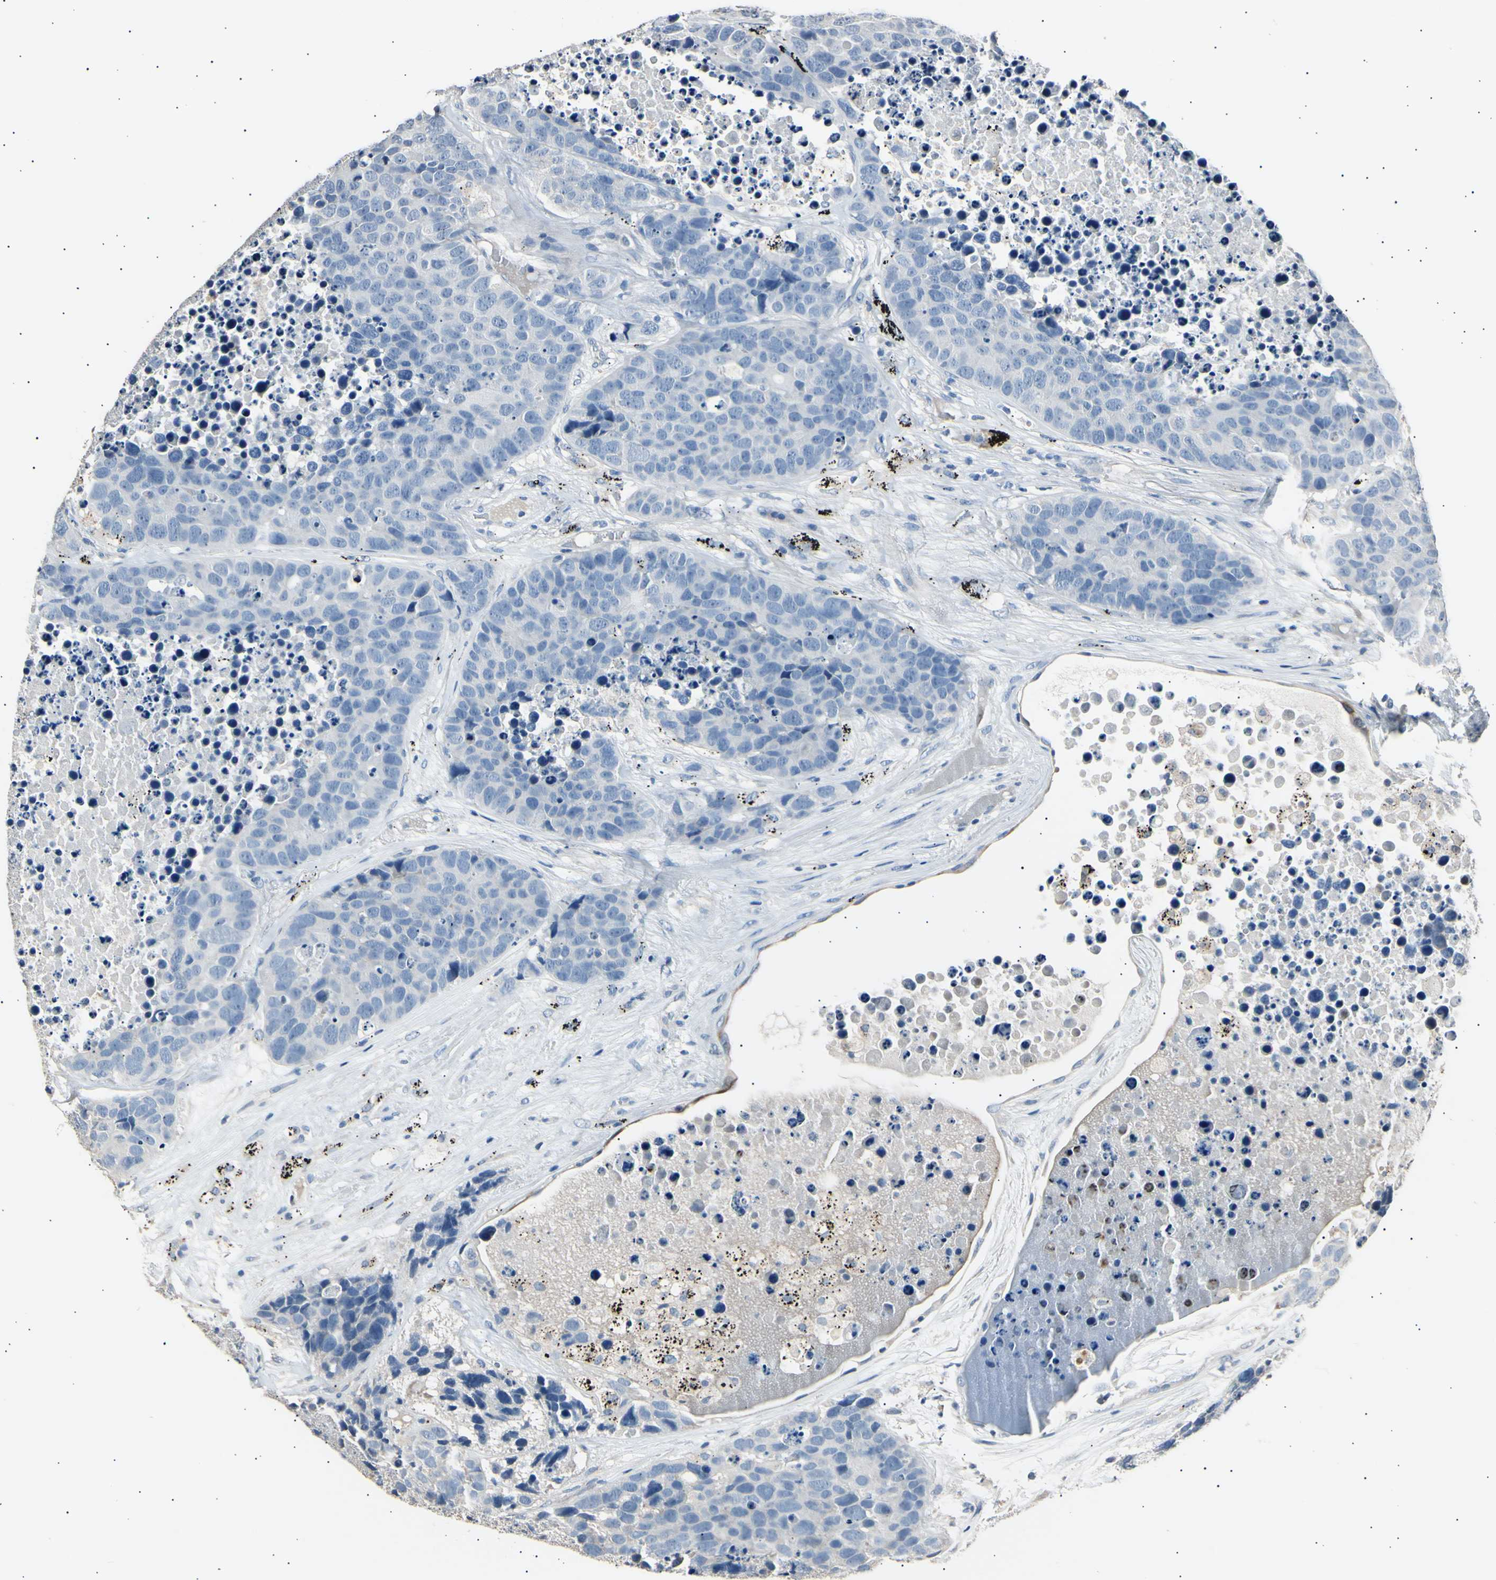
{"staining": {"intensity": "negative", "quantity": "none", "location": "none"}, "tissue": "carcinoid", "cell_type": "Tumor cells", "image_type": "cancer", "snomed": [{"axis": "morphology", "description": "Carcinoid, malignant, NOS"}, {"axis": "topography", "description": "Lung"}], "caption": "Immunohistochemistry (IHC) of human carcinoid demonstrates no positivity in tumor cells.", "gene": "LDLR", "patient": {"sex": "male", "age": 60}}